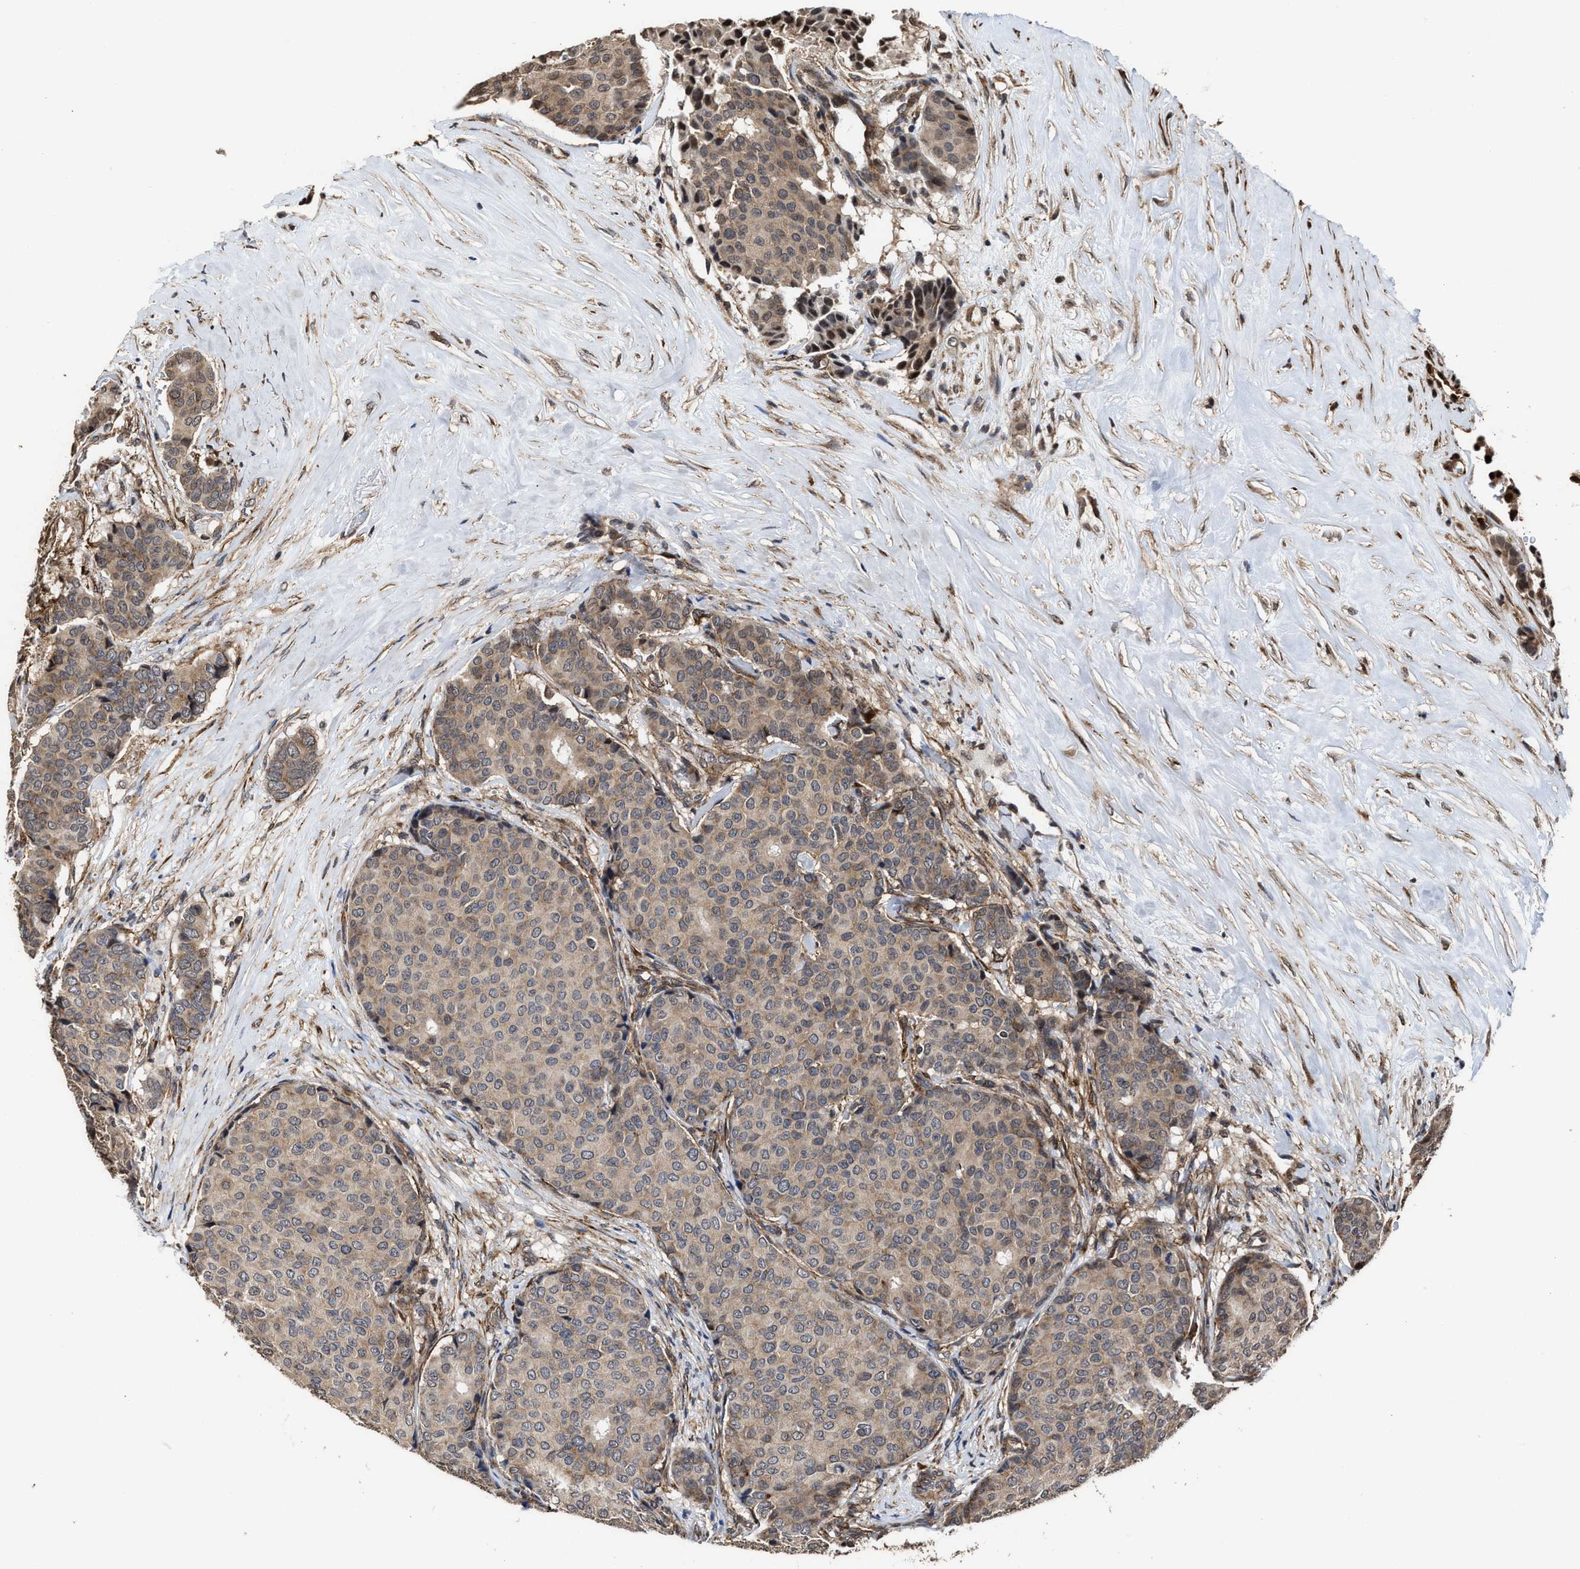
{"staining": {"intensity": "weak", "quantity": ">75%", "location": "cytoplasmic/membranous"}, "tissue": "breast cancer", "cell_type": "Tumor cells", "image_type": "cancer", "snomed": [{"axis": "morphology", "description": "Duct carcinoma"}, {"axis": "topography", "description": "Breast"}], "caption": "A brown stain labels weak cytoplasmic/membranous expression of a protein in breast cancer (intraductal carcinoma) tumor cells.", "gene": "SEPTIN2", "patient": {"sex": "female", "age": 75}}